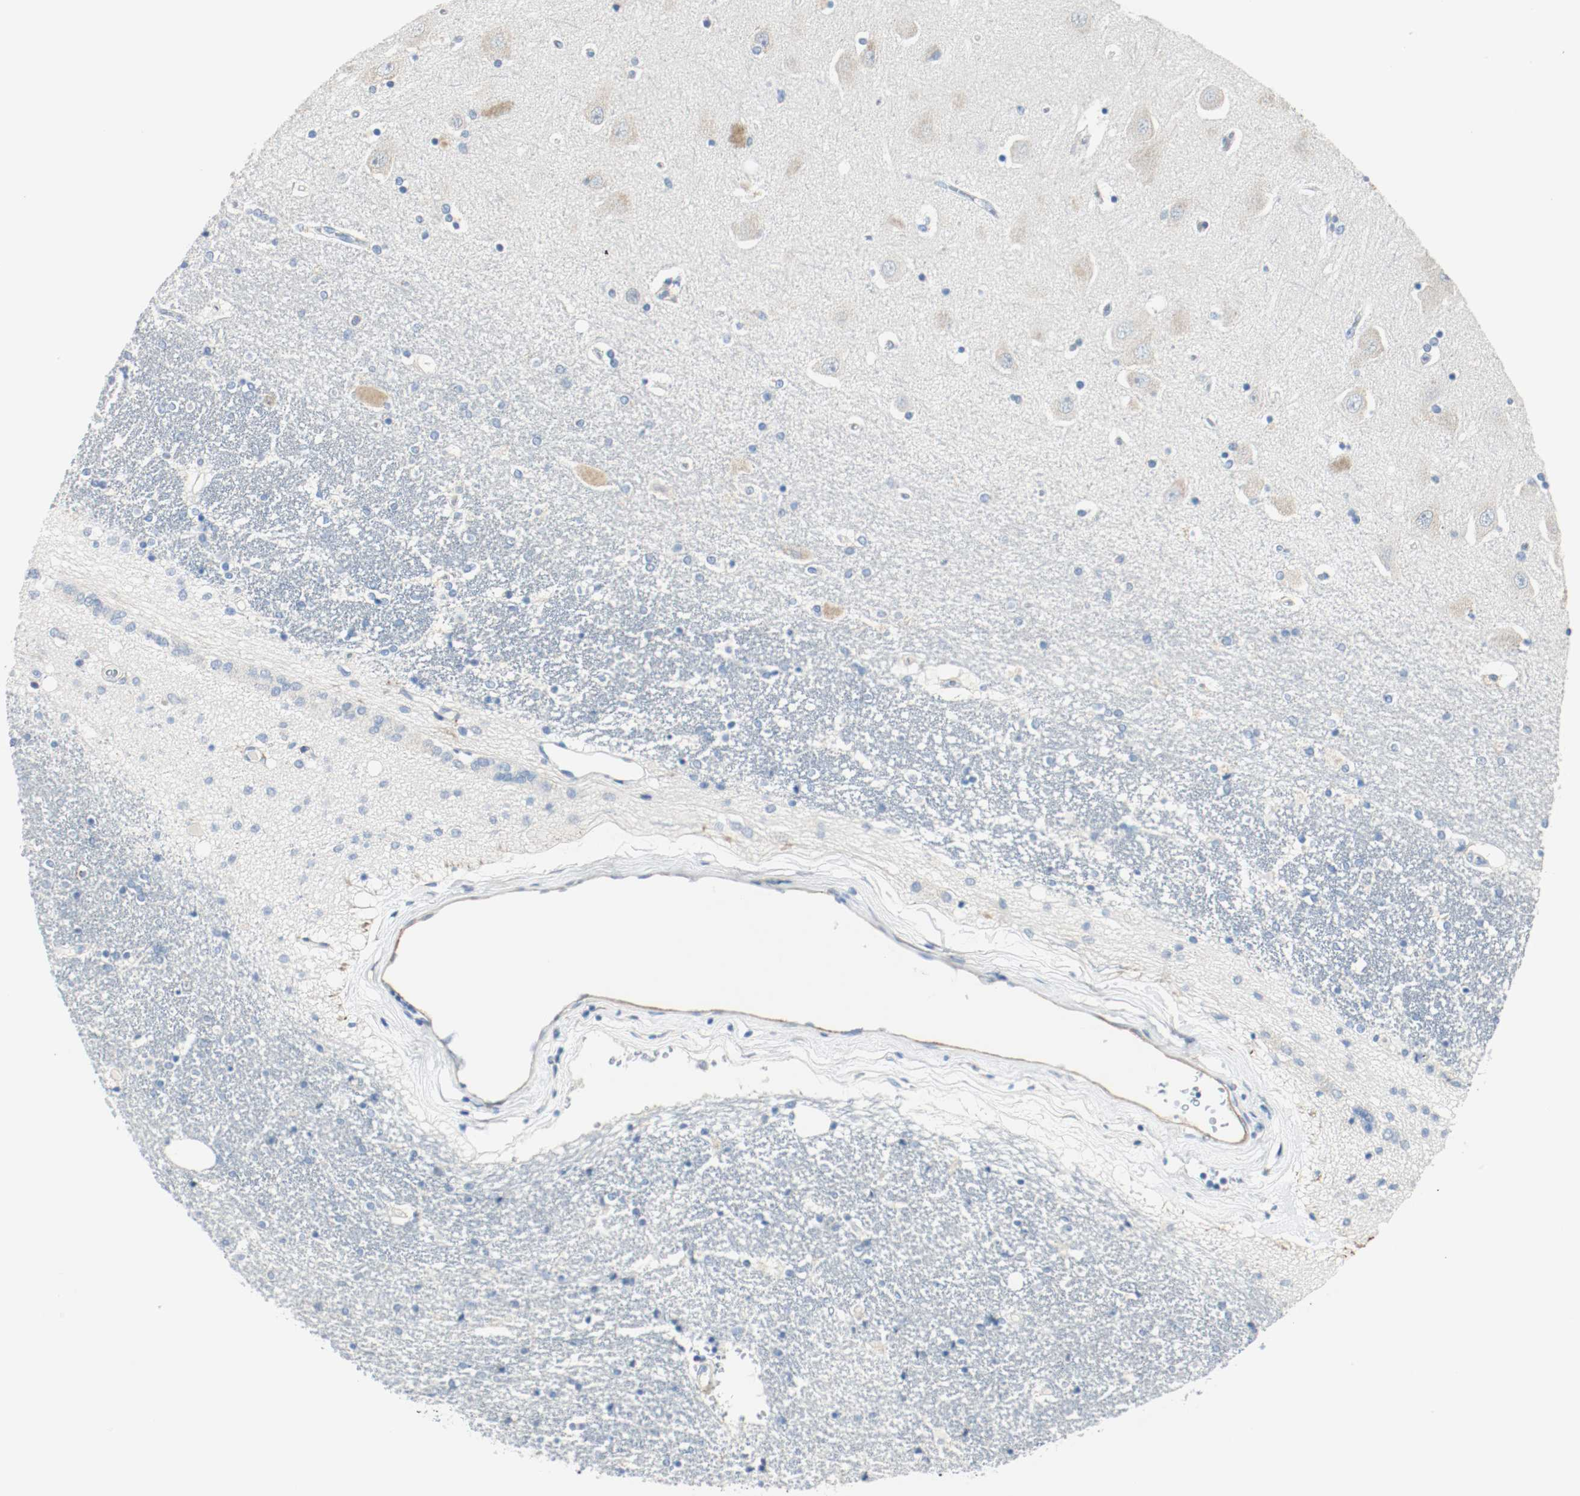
{"staining": {"intensity": "negative", "quantity": "none", "location": "none"}, "tissue": "hippocampus", "cell_type": "Glial cells", "image_type": "normal", "snomed": [{"axis": "morphology", "description": "Normal tissue, NOS"}, {"axis": "topography", "description": "Hippocampus"}], "caption": "The photomicrograph shows no staining of glial cells in benign hippocampus.", "gene": "LAMB1", "patient": {"sex": "female", "age": 54}}